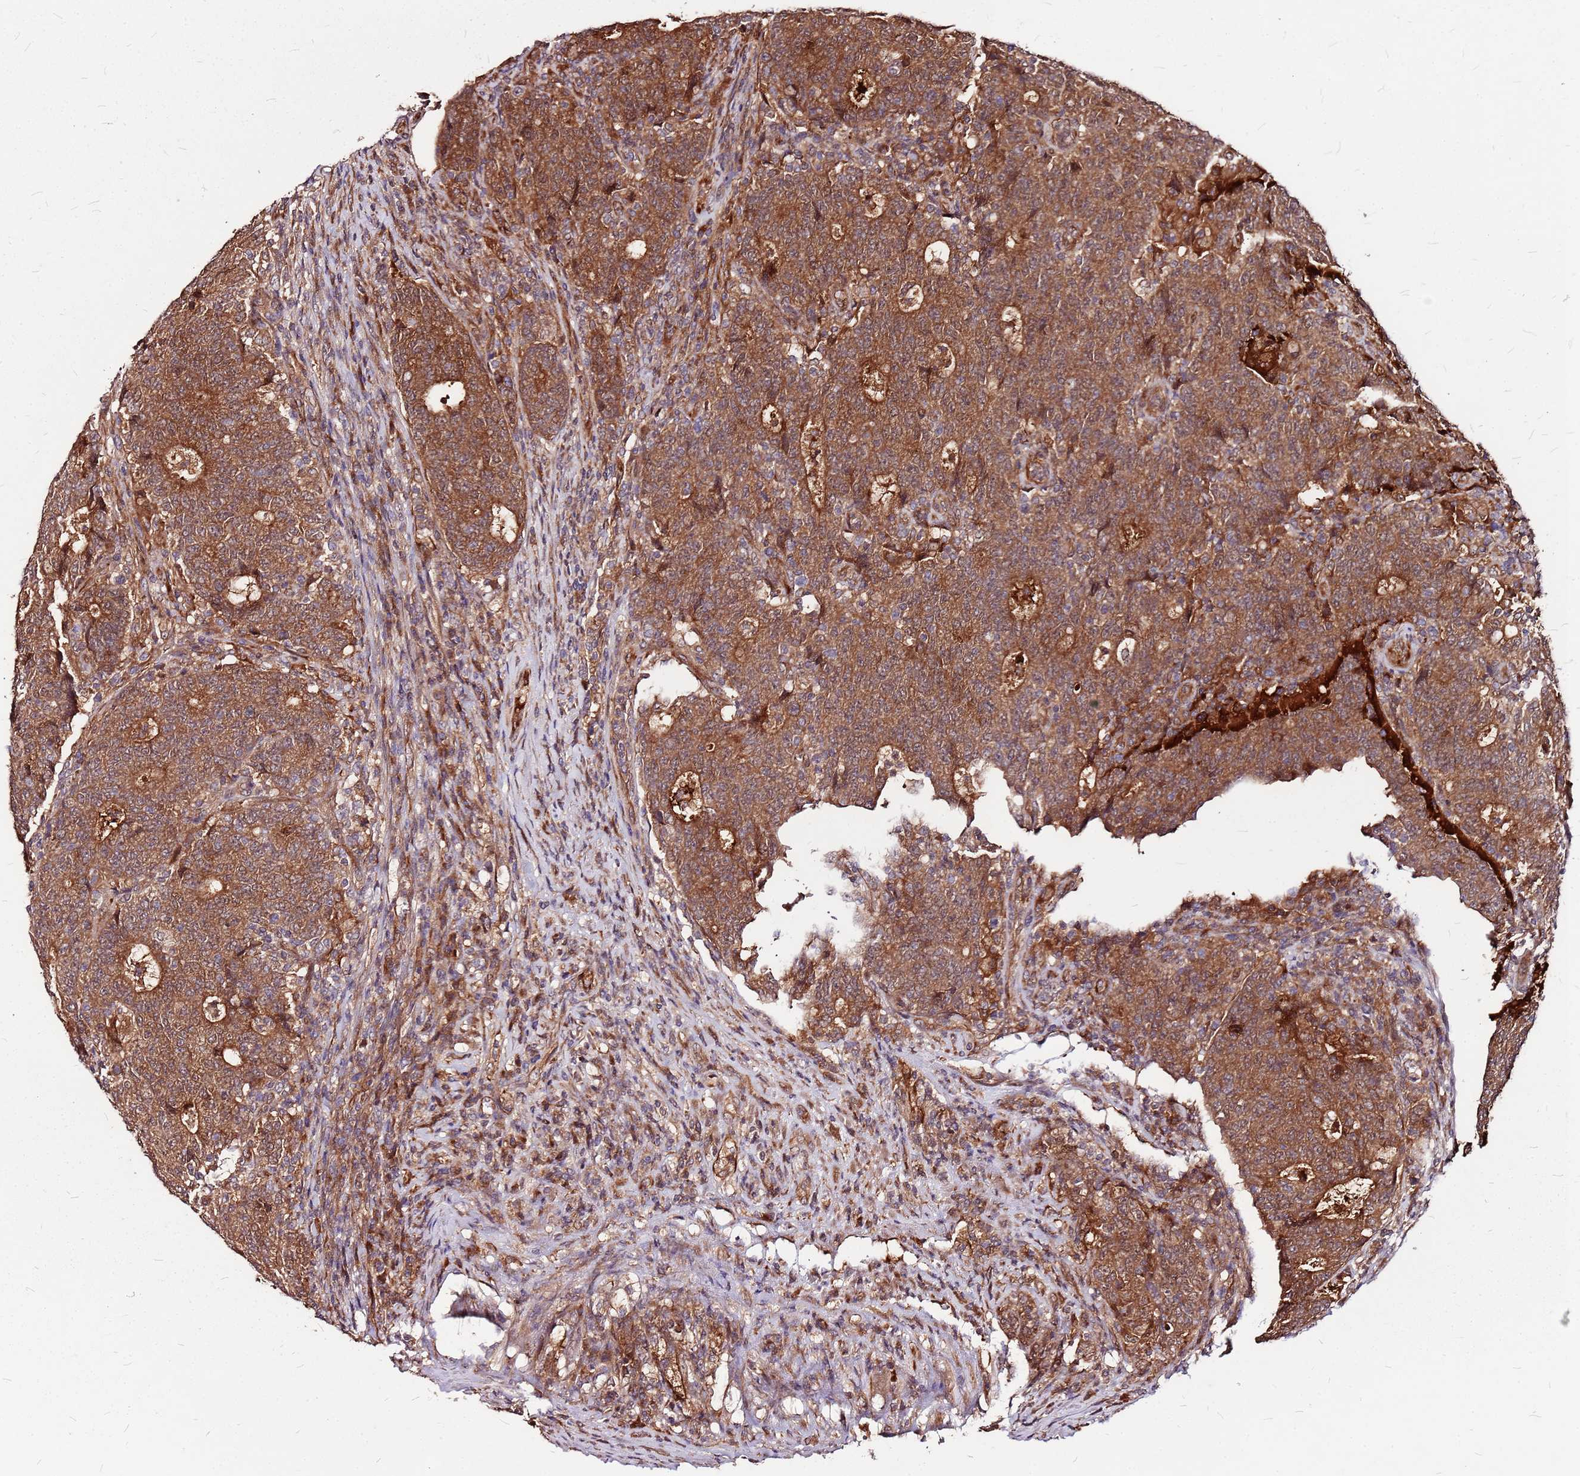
{"staining": {"intensity": "moderate", "quantity": ">75%", "location": "cytoplasmic/membranous"}, "tissue": "colorectal cancer", "cell_type": "Tumor cells", "image_type": "cancer", "snomed": [{"axis": "morphology", "description": "Adenocarcinoma, NOS"}, {"axis": "topography", "description": "Colon"}], "caption": "Immunohistochemical staining of colorectal cancer (adenocarcinoma) demonstrates moderate cytoplasmic/membranous protein positivity in about >75% of tumor cells.", "gene": "LYPLAL1", "patient": {"sex": "female", "age": 75}}